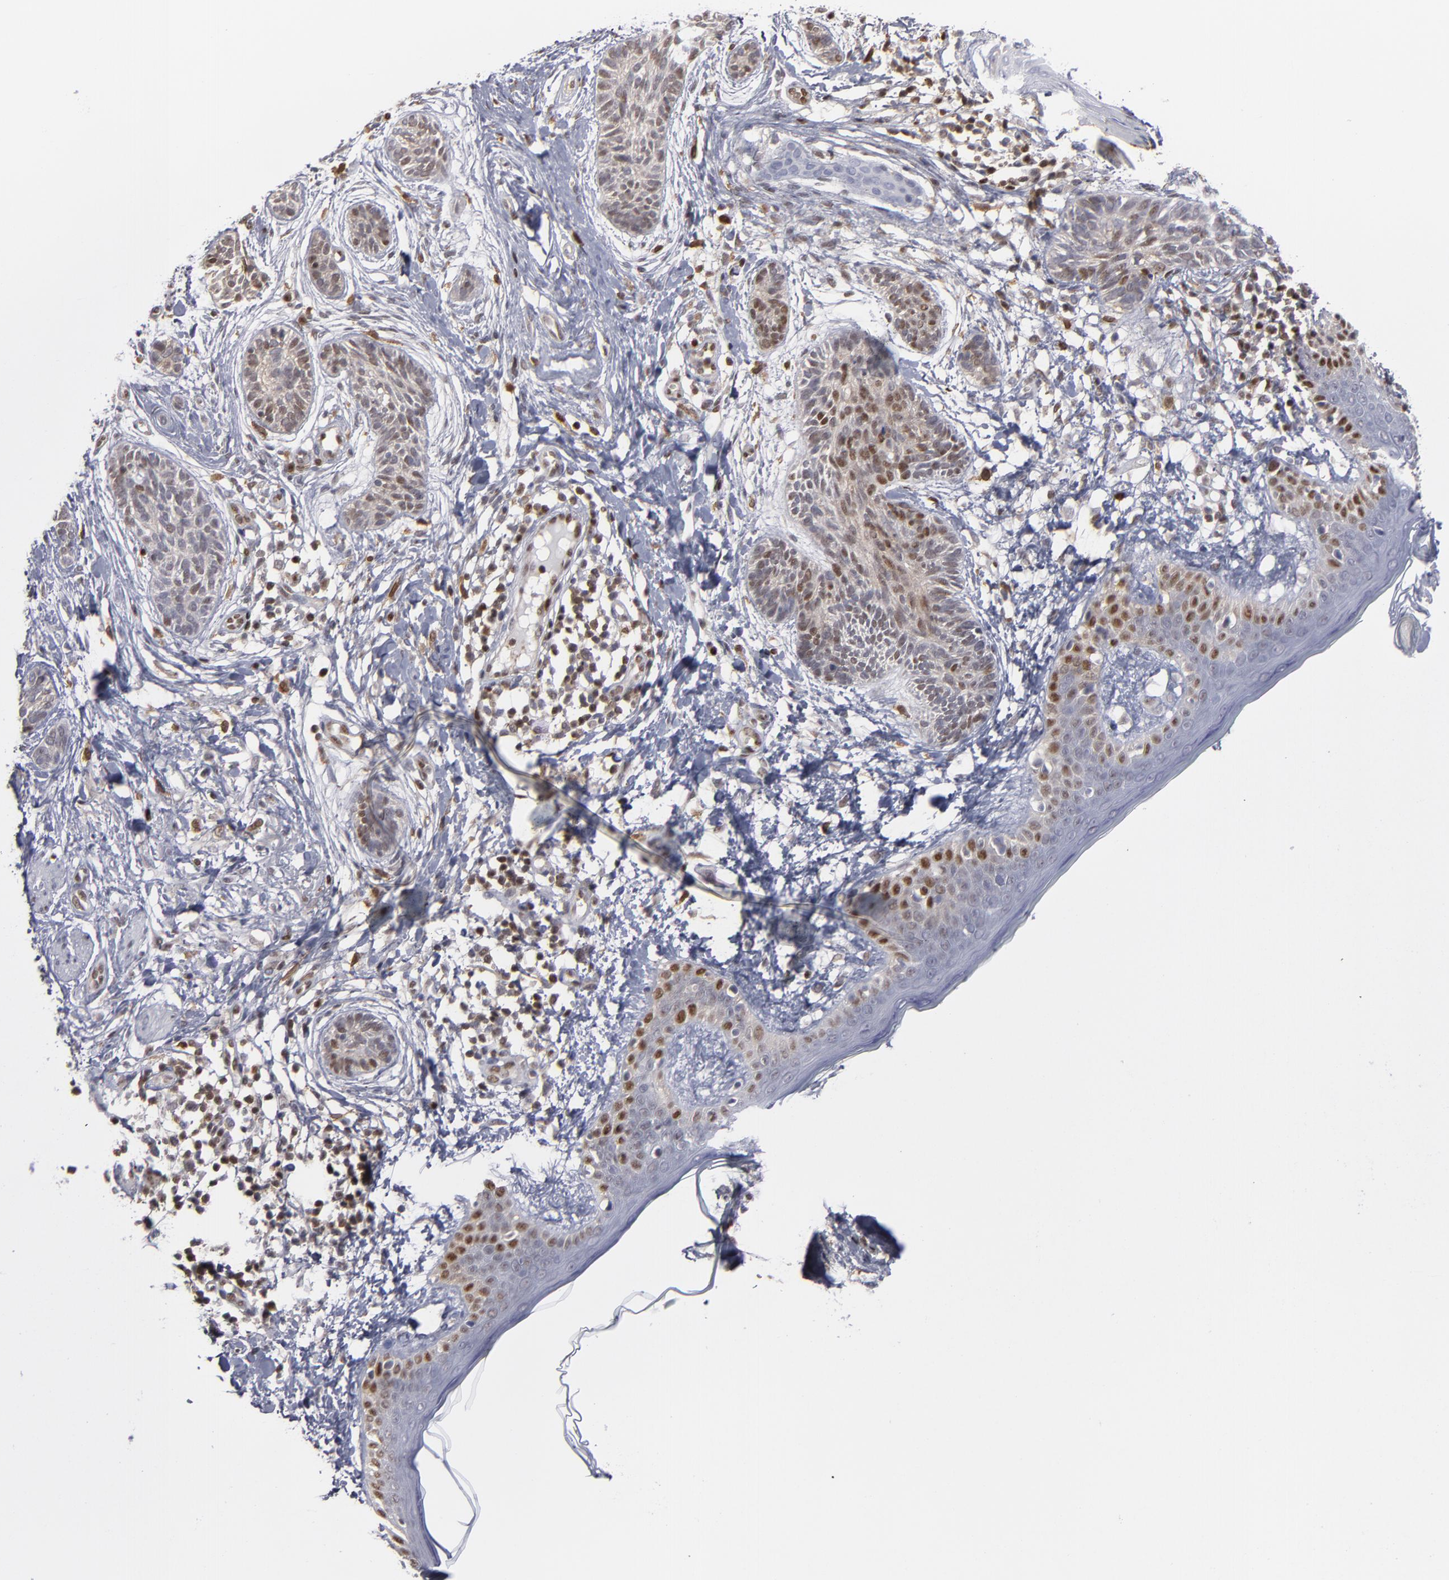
{"staining": {"intensity": "weak", "quantity": "25%-75%", "location": "cytoplasmic/membranous,nuclear"}, "tissue": "skin cancer", "cell_type": "Tumor cells", "image_type": "cancer", "snomed": [{"axis": "morphology", "description": "Normal tissue, NOS"}, {"axis": "morphology", "description": "Basal cell carcinoma"}, {"axis": "topography", "description": "Skin"}], "caption": "Immunohistochemical staining of skin cancer shows low levels of weak cytoplasmic/membranous and nuclear positivity in about 25%-75% of tumor cells.", "gene": "GSR", "patient": {"sex": "male", "age": 63}}